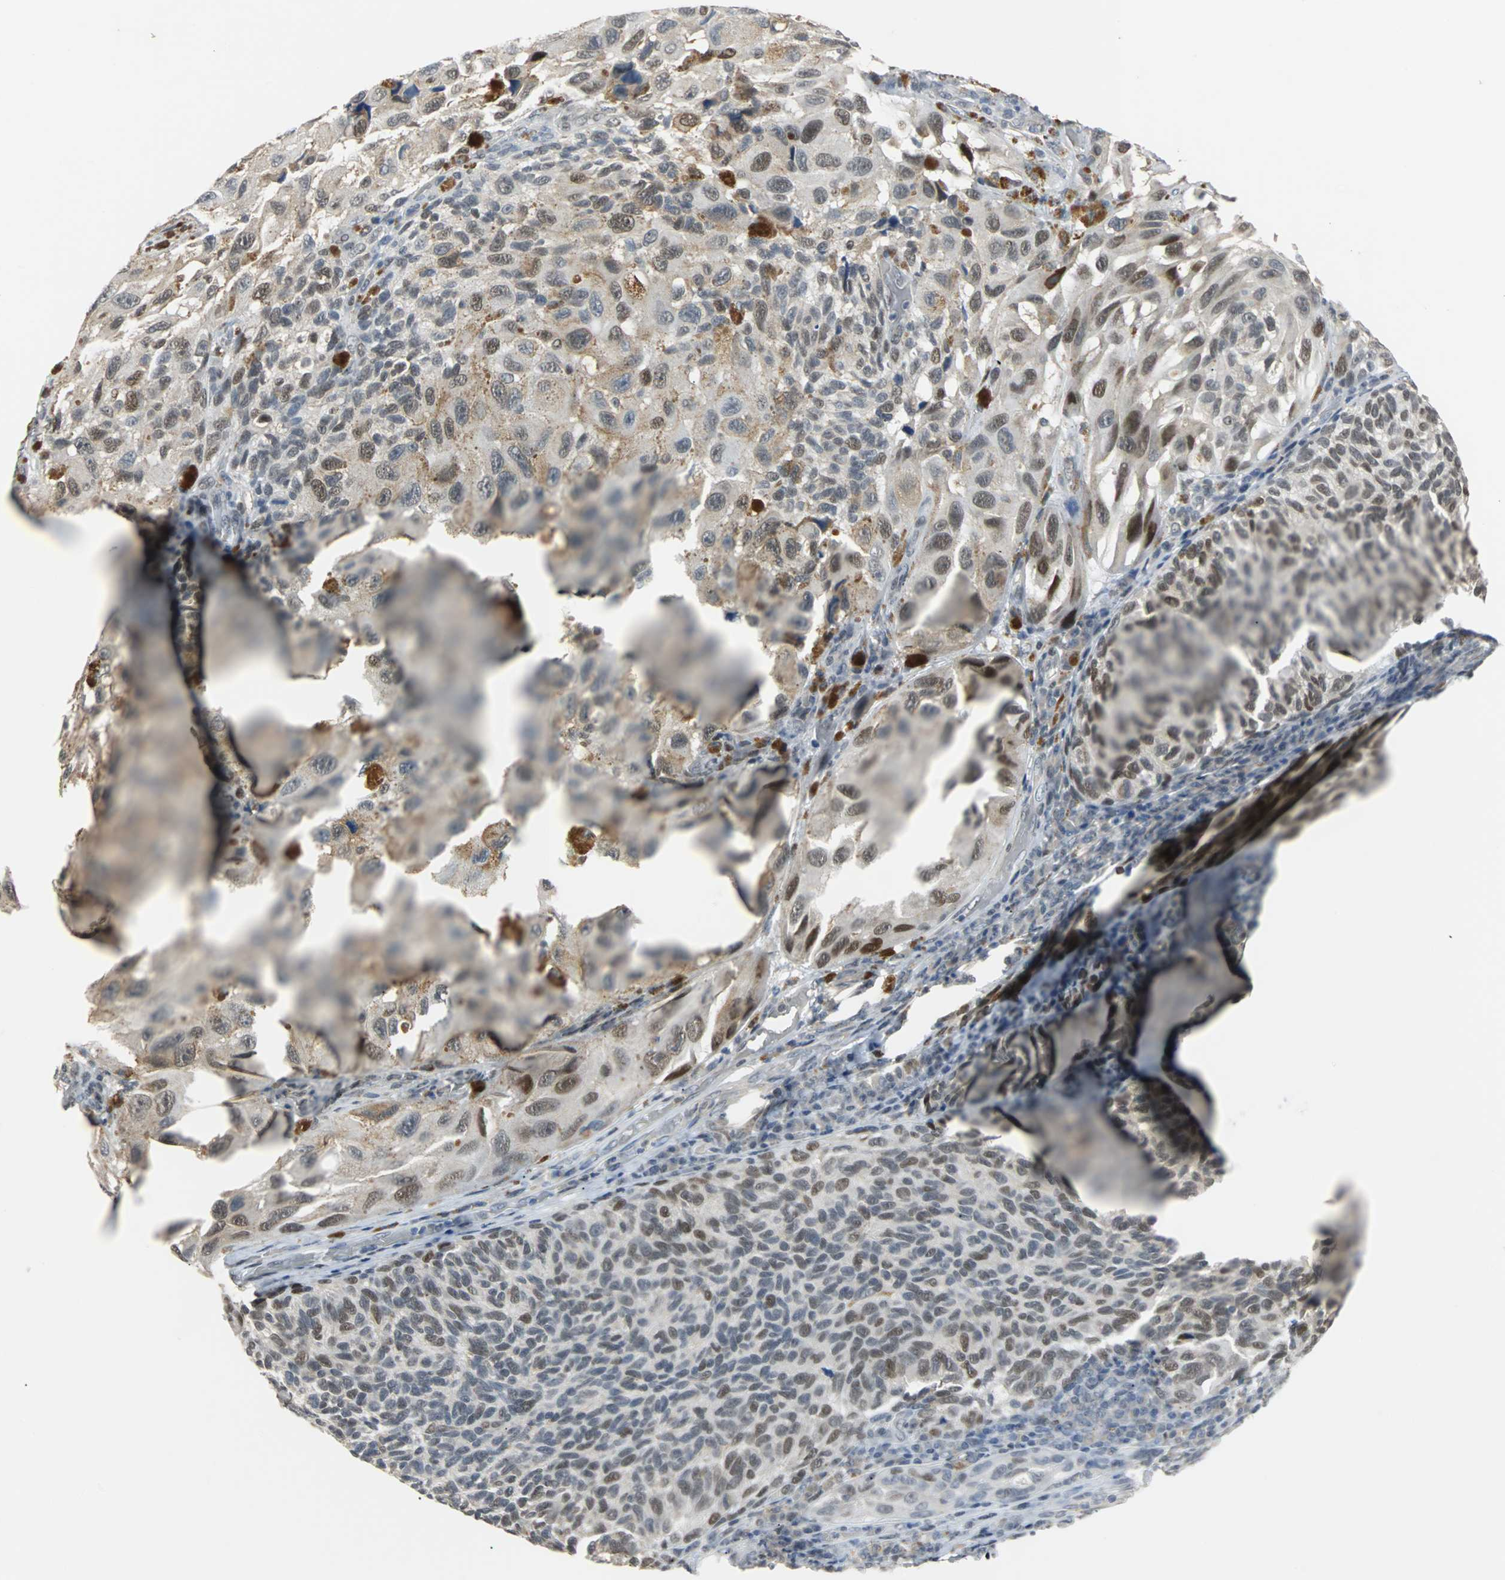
{"staining": {"intensity": "moderate", "quantity": "25%-75%", "location": "cytoplasmic/membranous,nuclear"}, "tissue": "melanoma", "cell_type": "Tumor cells", "image_type": "cancer", "snomed": [{"axis": "morphology", "description": "Malignant melanoma, NOS"}, {"axis": "topography", "description": "Skin"}], "caption": "The photomicrograph displays a brown stain indicating the presence of a protein in the cytoplasmic/membranous and nuclear of tumor cells in melanoma.", "gene": "HLX", "patient": {"sex": "female", "age": 73}}